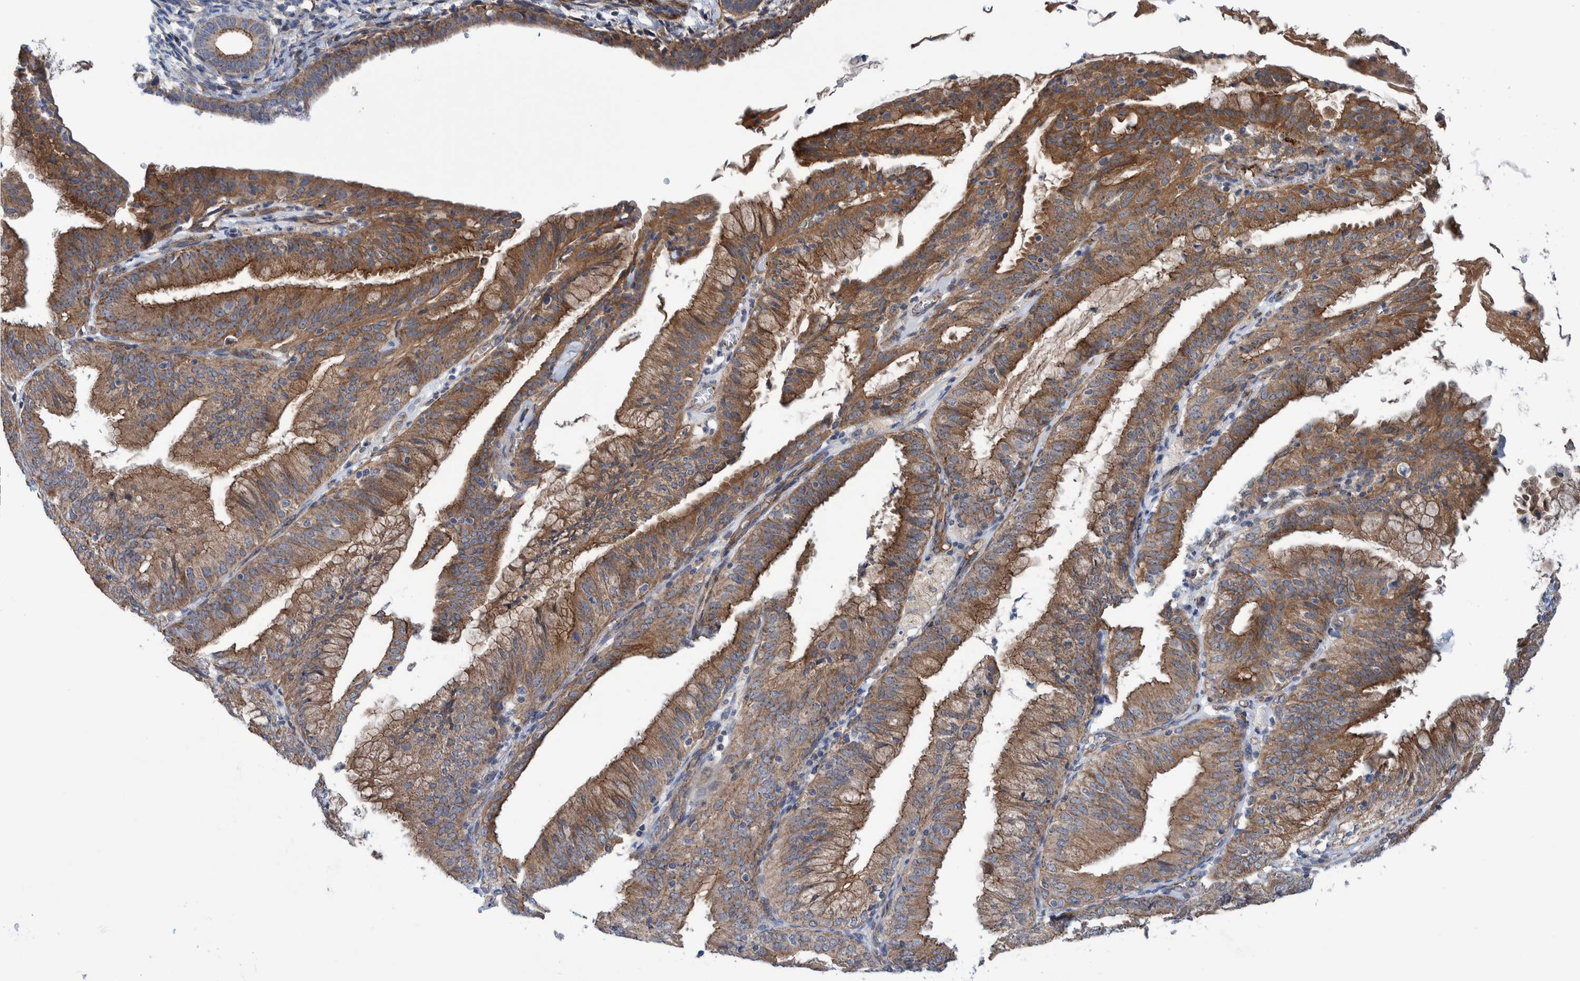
{"staining": {"intensity": "negative", "quantity": "none", "location": "none"}, "tissue": "endometrium", "cell_type": "Cells in endometrial stroma", "image_type": "normal", "snomed": [{"axis": "morphology", "description": "Normal tissue, NOS"}, {"axis": "morphology", "description": "Adenocarcinoma, NOS"}, {"axis": "topography", "description": "Endometrium"}], "caption": "Cells in endometrial stroma are negative for protein expression in benign human endometrium. Nuclei are stained in blue.", "gene": "ENSG00000262660", "patient": {"sex": "female", "age": 57}}